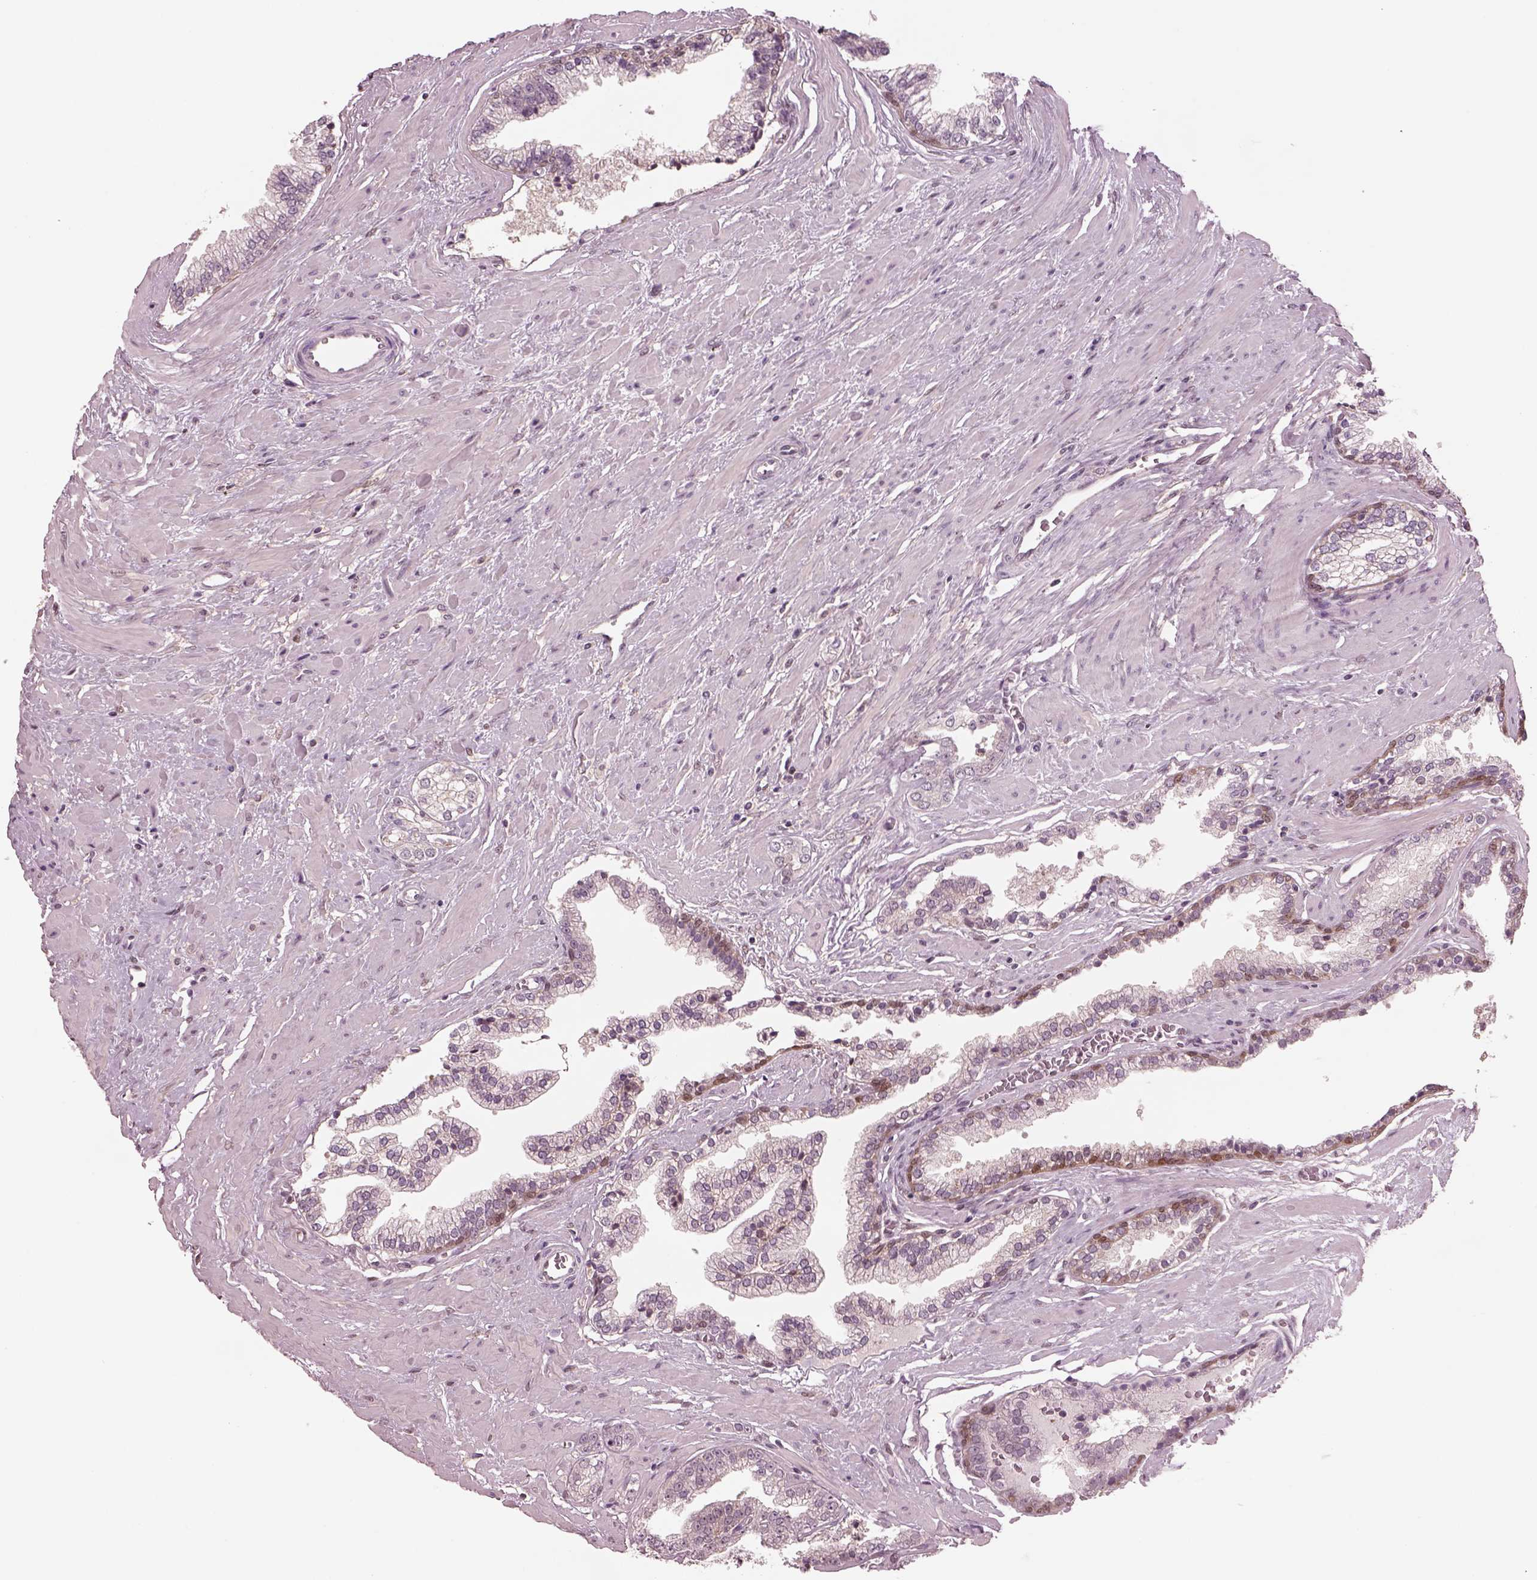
{"staining": {"intensity": "negative", "quantity": "none", "location": "none"}, "tissue": "prostate cancer", "cell_type": "Tumor cells", "image_type": "cancer", "snomed": [{"axis": "morphology", "description": "Adenocarcinoma, Low grade"}, {"axis": "topography", "description": "Prostate"}], "caption": "This is a histopathology image of IHC staining of prostate adenocarcinoma (low-grade), which shows no staining in tumor cells.", "gene": "SRI", "patient": {"sex": "male", "age": 60}}